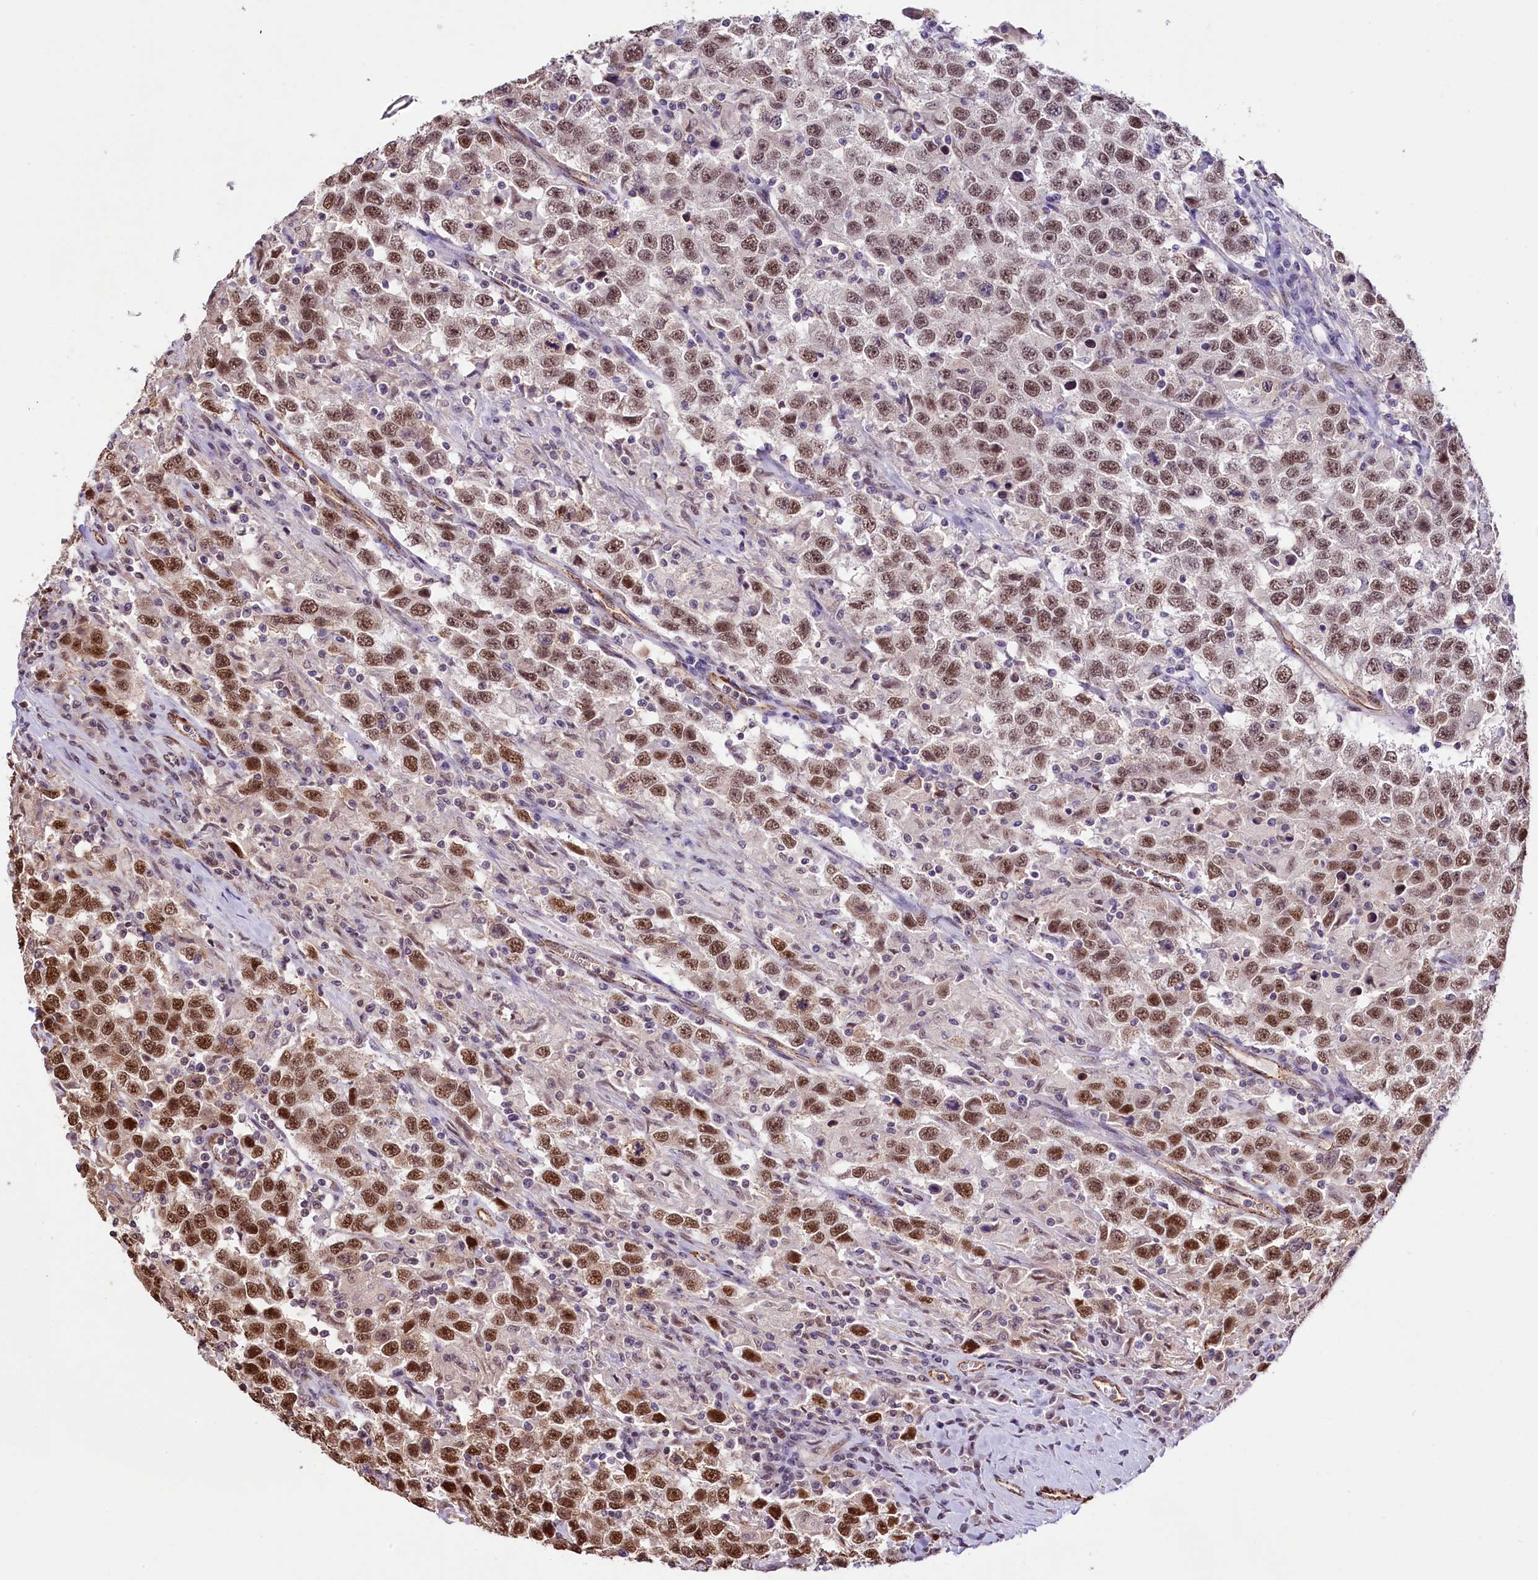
{"staining": {"intensity": "moderate", "quantity": ">75%", "location": "nuclear"}, "tissue": "testis cancer", "cell_type": "Tumor cells", "image_type": "cancer", "snomed": [{"axis": "morphology", "description": "Seminoma, NOS"}, {"axis": "topography", "description": "Testis"}], "caption": "A photomicrograph of human testis seminoma stained for a protein reveals moderate nuclear brown staining in tumor cells.", "gene": "MRPL54", "patient": {"sex": "male", "age": 41}}